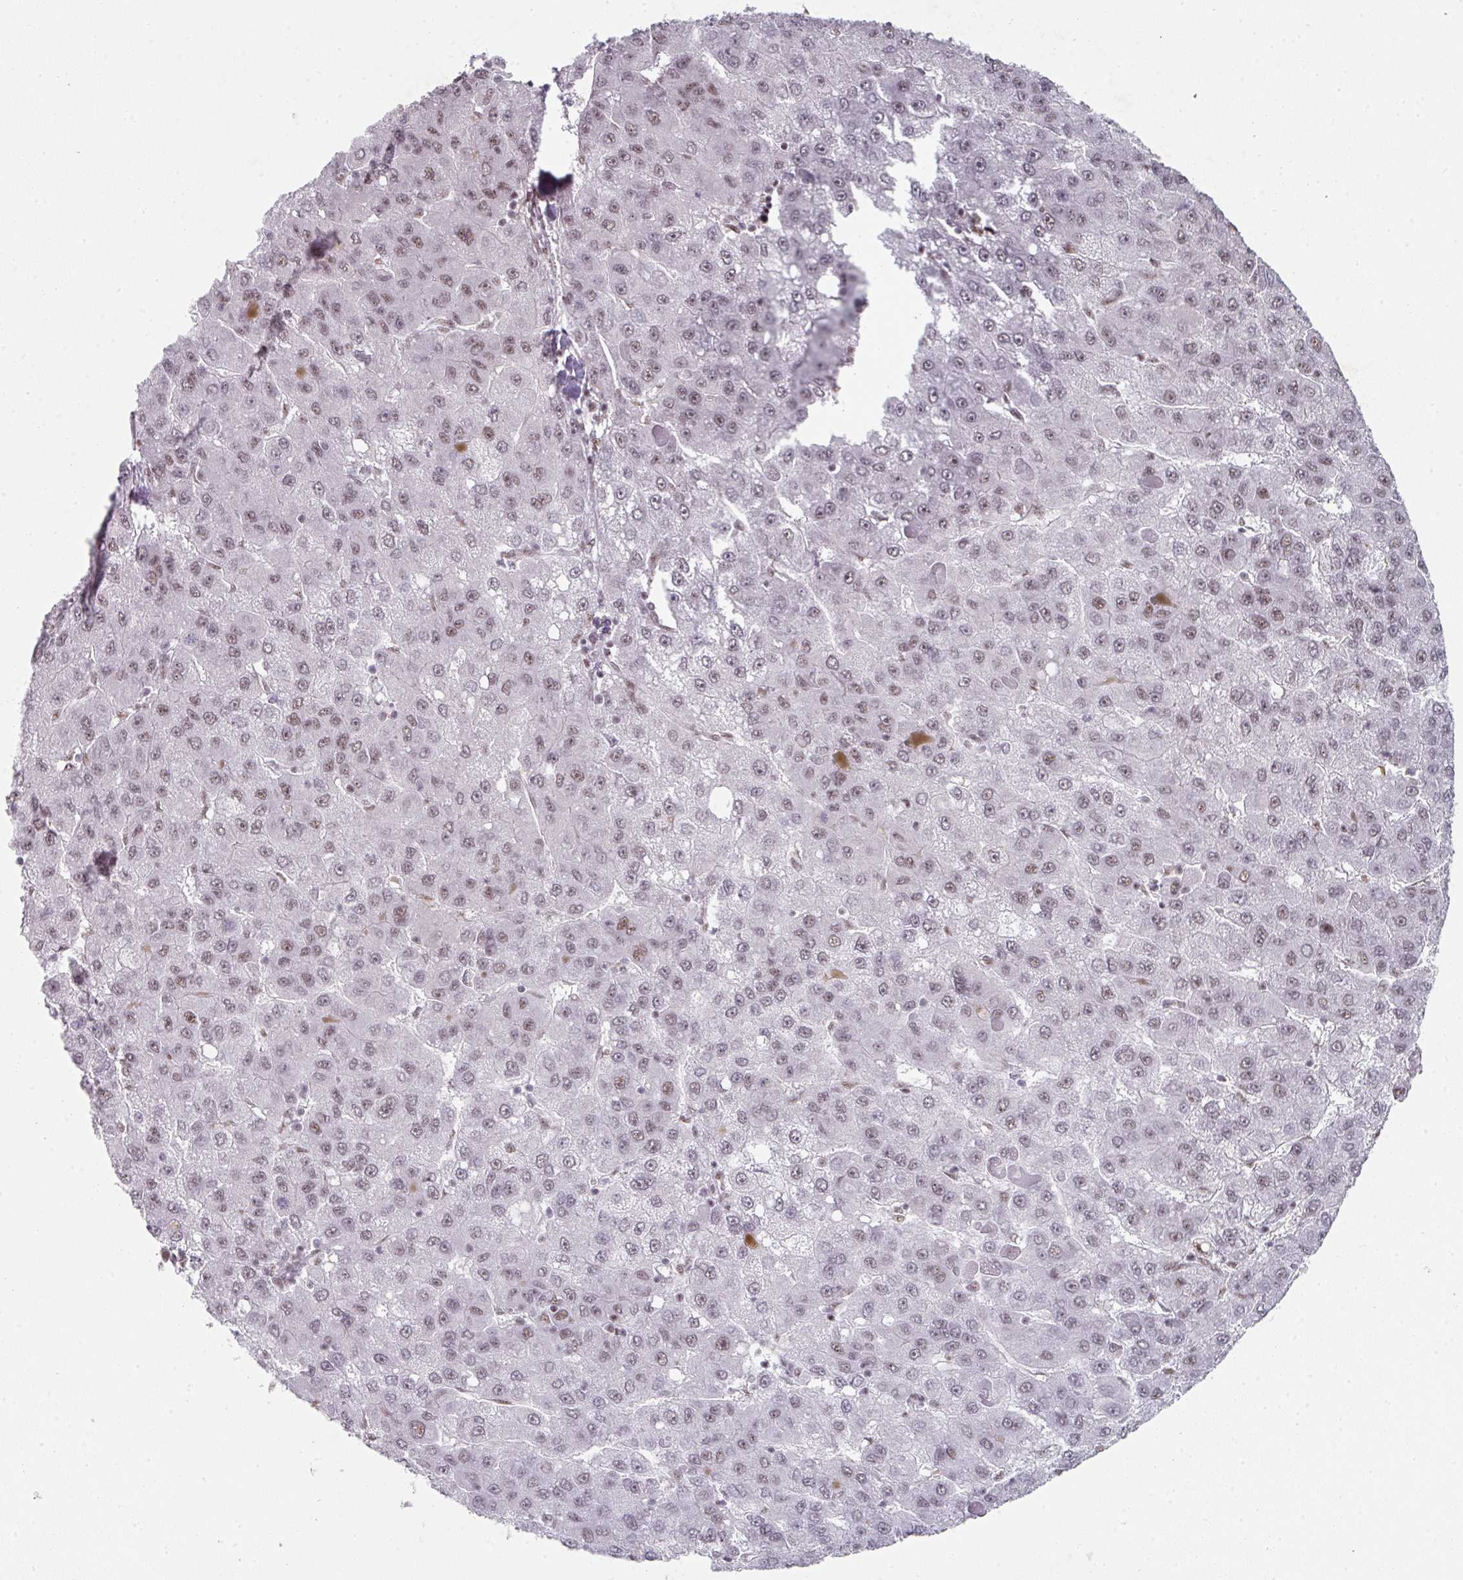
{"staining": {"intensity": "weak", "quantity": ">75%", "location": "nuclear"}, "tissue": "liver cancer", "cell_type": "Tumor cells", "image_type": "cancer", "snomed": [{"axis": "morphology", "description": "Carcinoma, Hepatocellular, NOS"}, {"axis": "topography", "description": "Liver"}], "caption": "Protein staining of hepatocellular carcinoma (liver) tissue demonstrates weak nuclear staining in approximately >75% of tumor cells.", "gene": "SF3B5", "patient": {"sex": "female", "age": 82}}